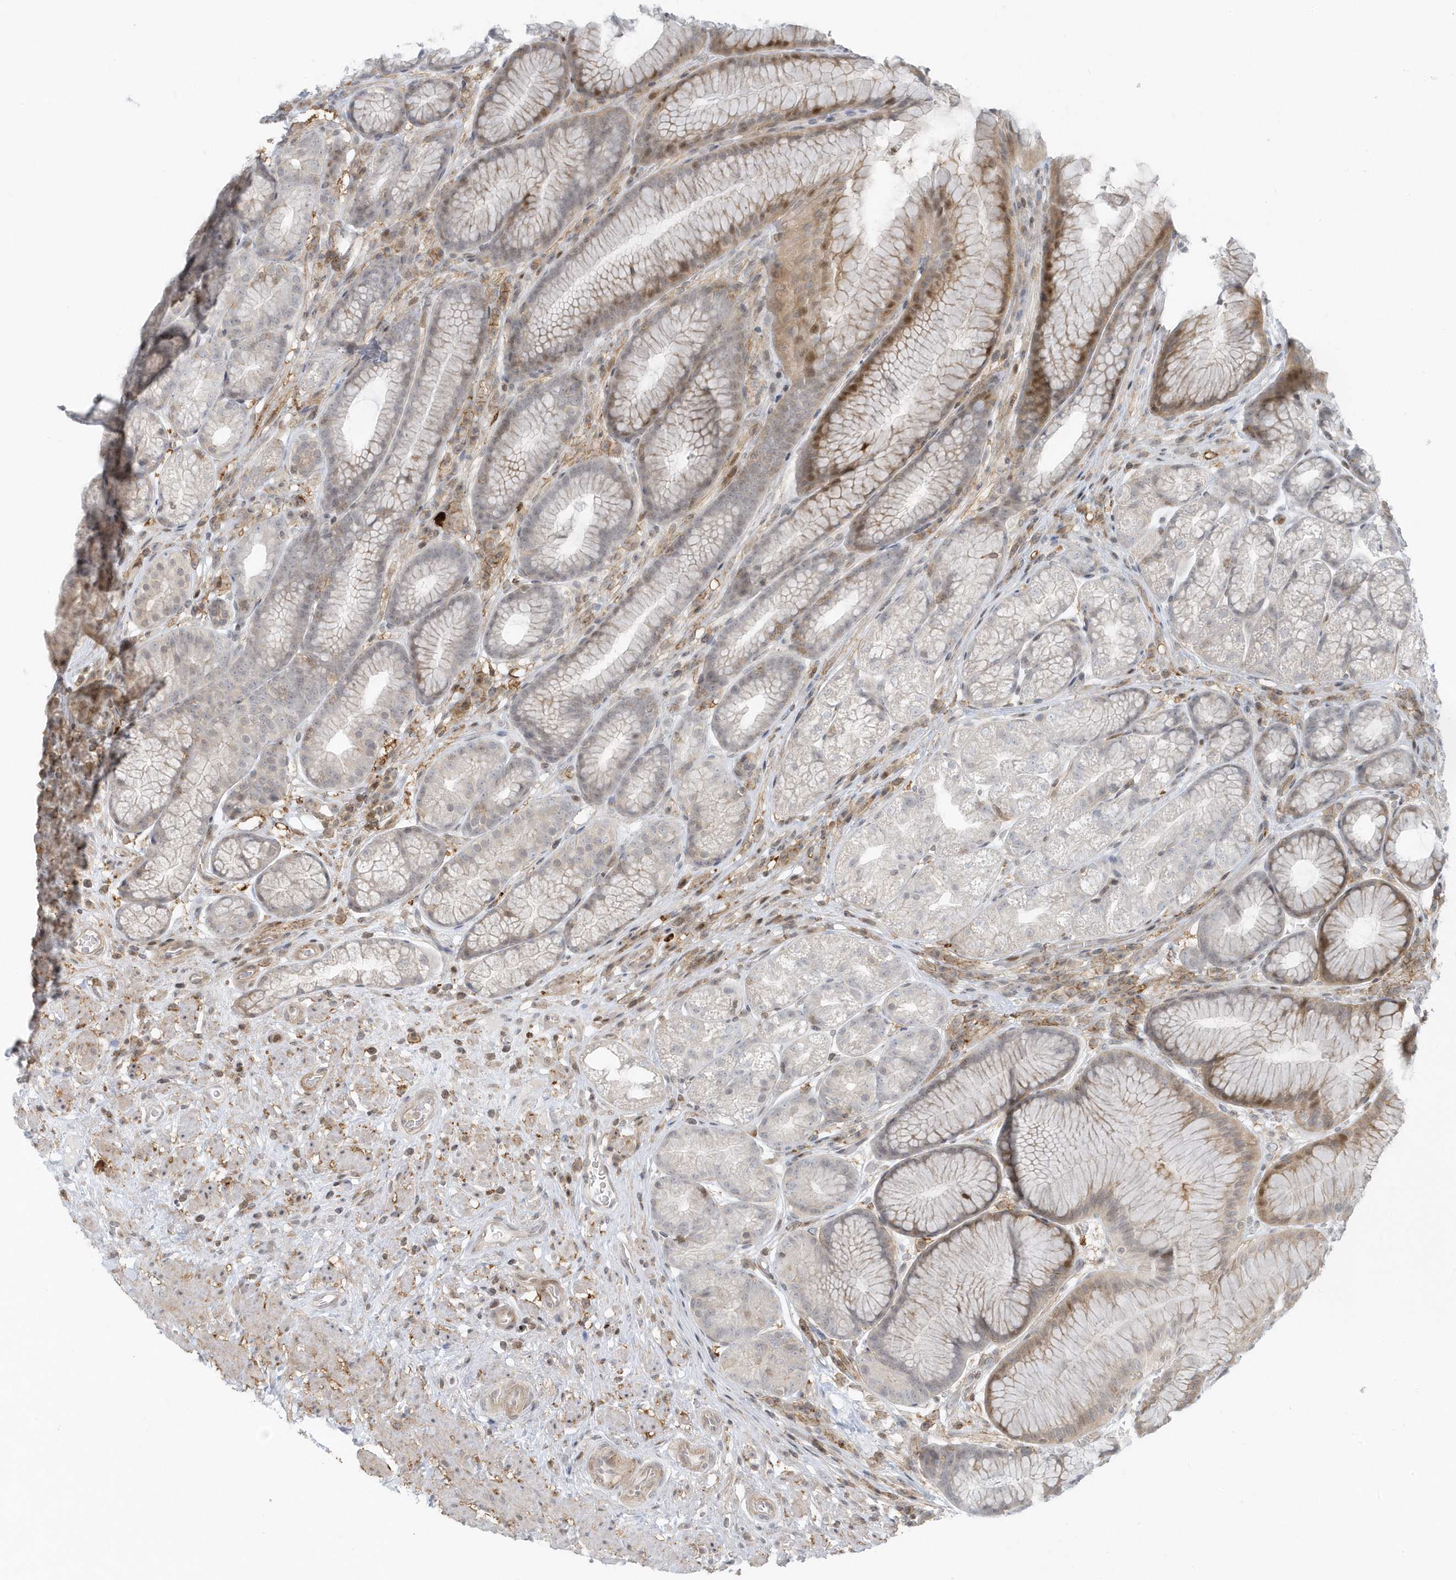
{"staining": {"intensity": "moderate", "quantity": "<25%", "location": "cytoplasmic/membranous,nuclear"}, "tissue": "stomach", "cell_type": "Glandular cells", "image_type": "normal", "snomed": [{"axis": "morphology", "description": "Normal tissue, NOS"}, {"axis": "topography", "description": "Stomach"}], "caption": "Immunohistochemistry of unremarkable human stomach shows low levels of moderate cytoplasmic/membranous,nuclear positivity in about <25% of glandular cells.", "gene": "CACNB2", "patient": {"sex": "male", "age": 57}}